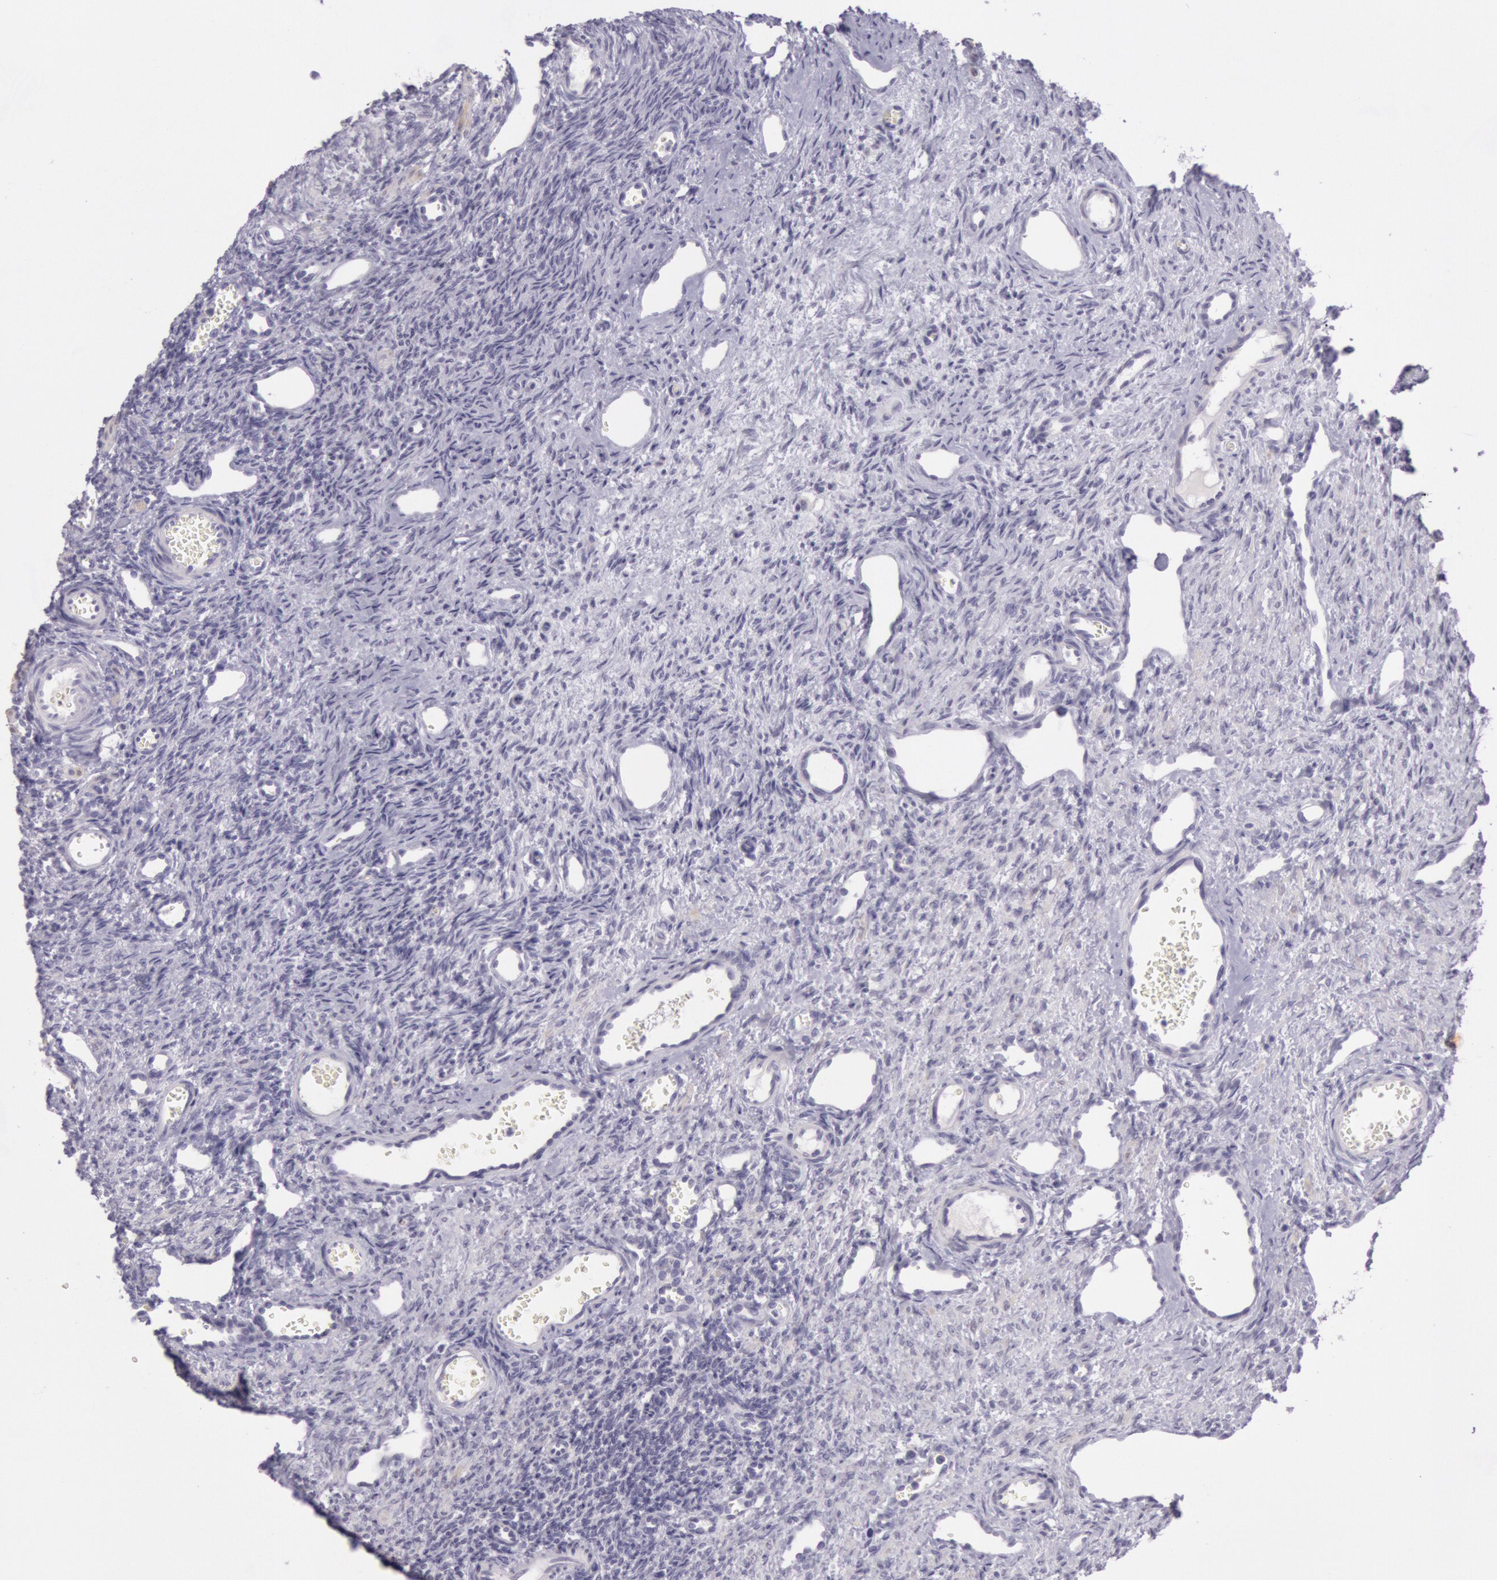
{"staining": {"intensity": "negative", "quantity": "none", "location": "none"}, "tissue": "ovary", "cell_type": "Follicle cells", "image_type": "normal", "snomed": [{"axis": "morphology", "description": "Normal tissue, NOS"}, {"axis": "topography", "description": "Ovary"}], "caption": "A histopathology image of ovary stained for a protein reveals no brown staining in follicle cells.", "gene": "CKB", "patient": {"sex": "female", "age": 33}}